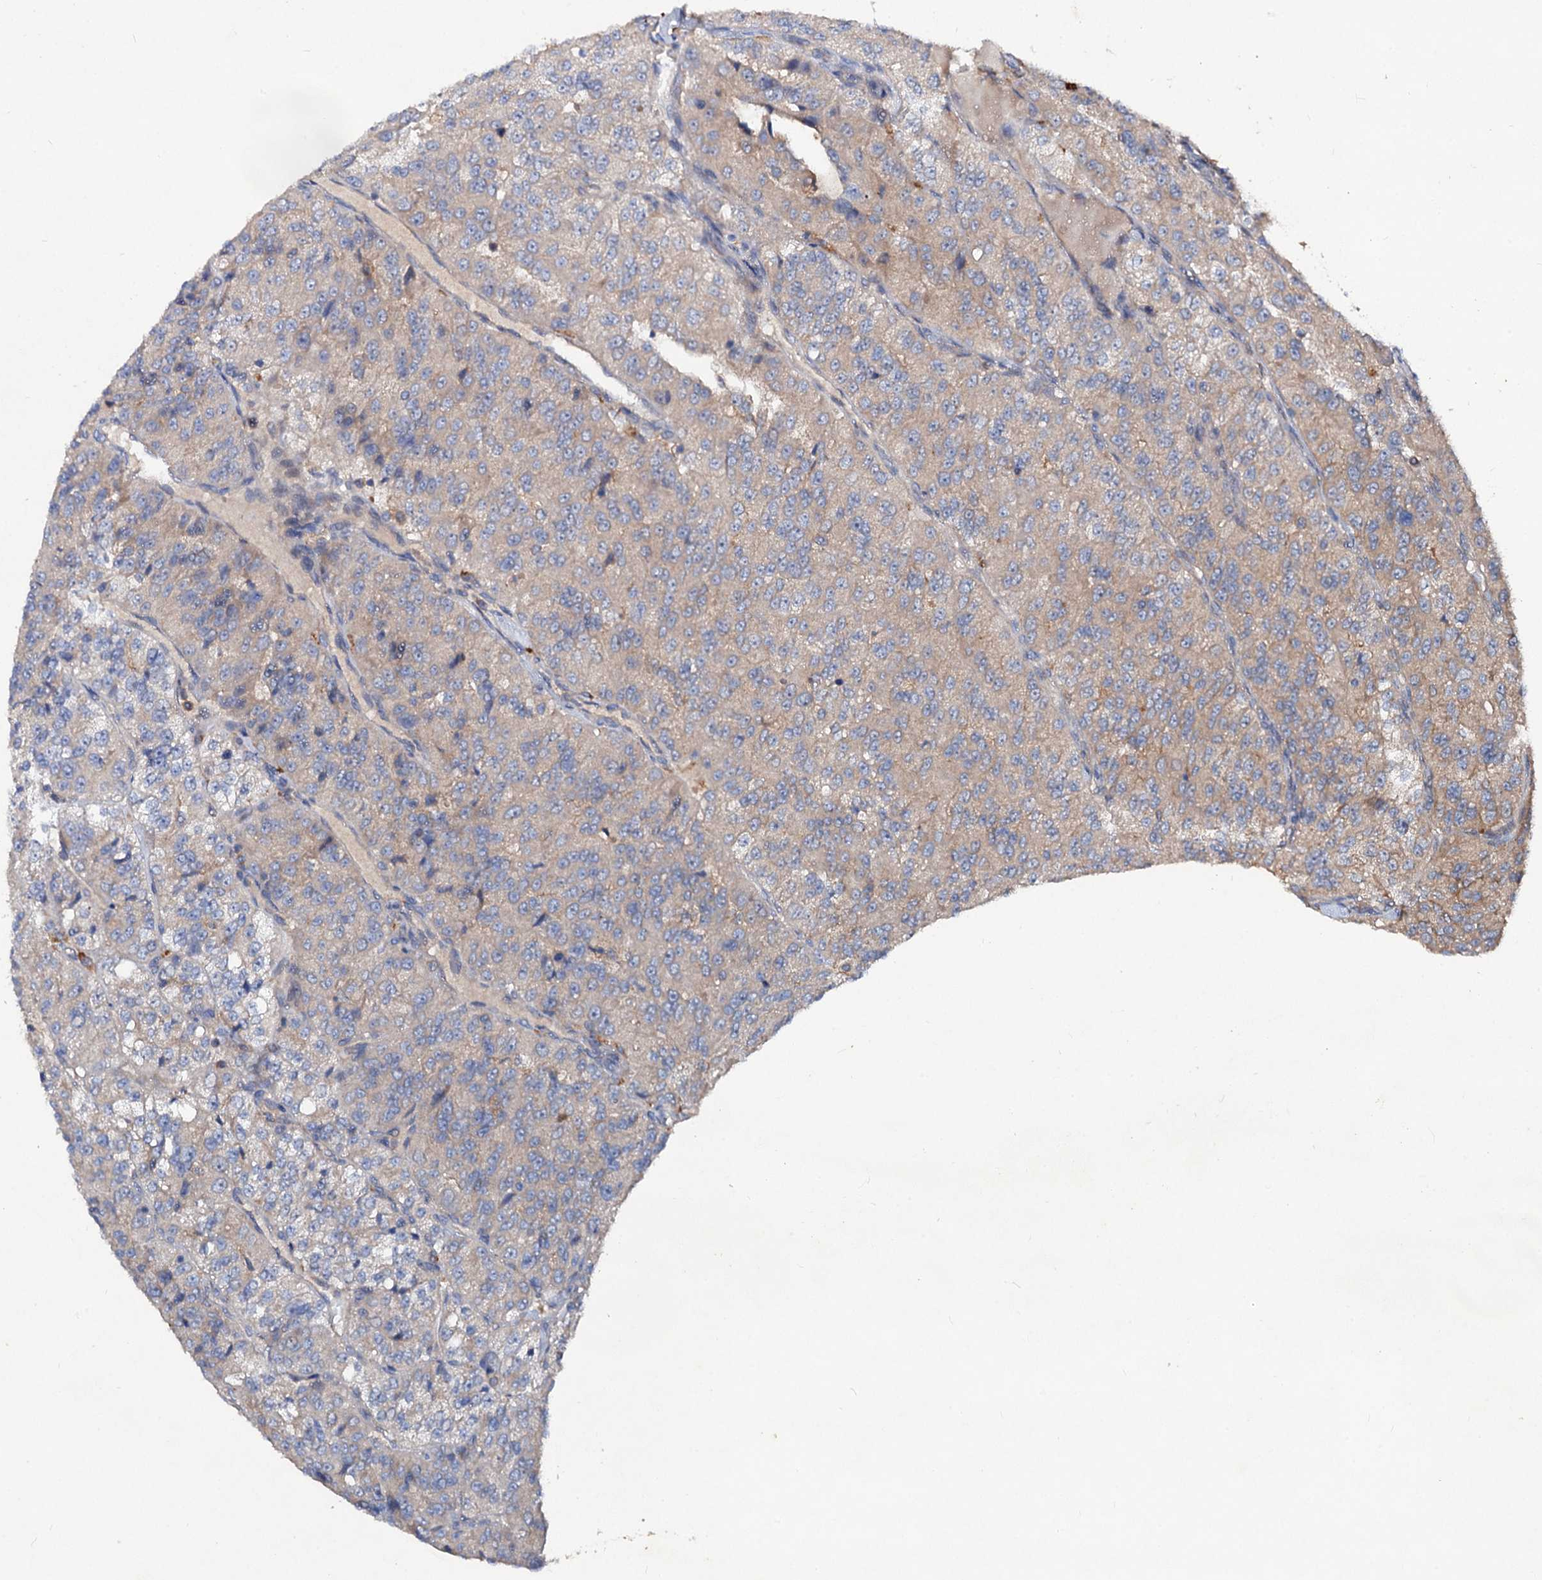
{"staining": {"intensity": "weak", "quantity": "<25%", "location": "cytoplasmic/membranous"}, "tissue": "renal cancer", "cell_type": "Tumor cells", "image_type": "cancer", "snomed": [{"axis": "morphology", "description": "Adenocarcinoma, NOS"}, {"axis": "topography", "description": "Kidney"}], "caption": "Histopathology image shows no significant protein positivity in tumor cells of renal cancer (adenocarcinoma).", "gene": "VPS29", "patient": {"sex": "female", "age": 63}}